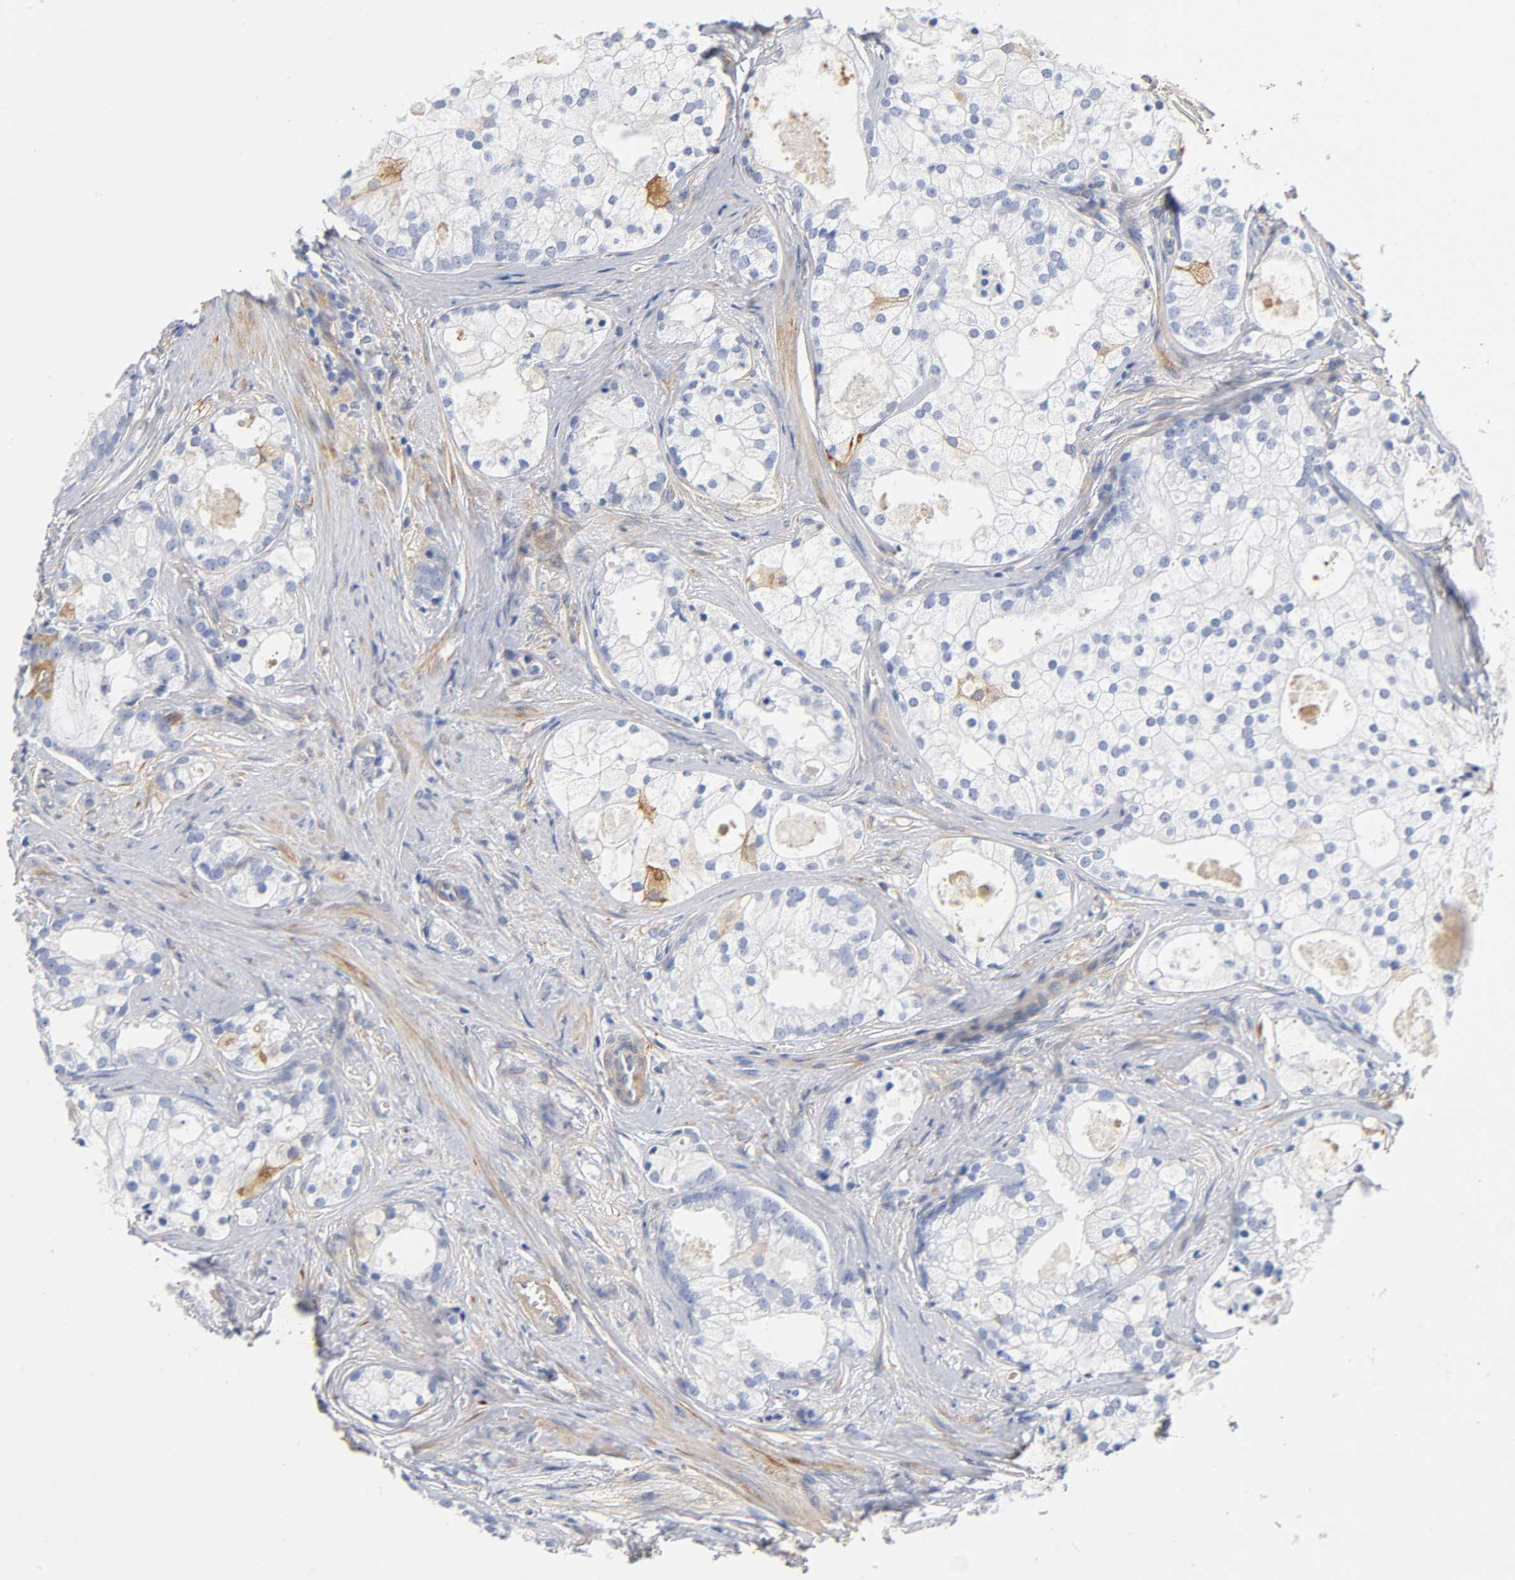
{"staining": {"intensity": "weak", "quantity": "<25%", "location": "cytoplasmic/membranous"}, "tissue": "prostate cancer", "cell_type": "Tumor cells", "image_type": "cancer", "snomed": [{"axis": "morphology", "description": "Adenocarcinoma, Low grade"}, {"axis": "topography", "description": "Prostate"}], "caption": "DAB (3,3'-diaminobenzidine) immunohistochemical staining of prostate cancer reveals no significant positivity in tumor cells.", "gene": "TNC", "patient": {"sex": "male", "age": 58}}